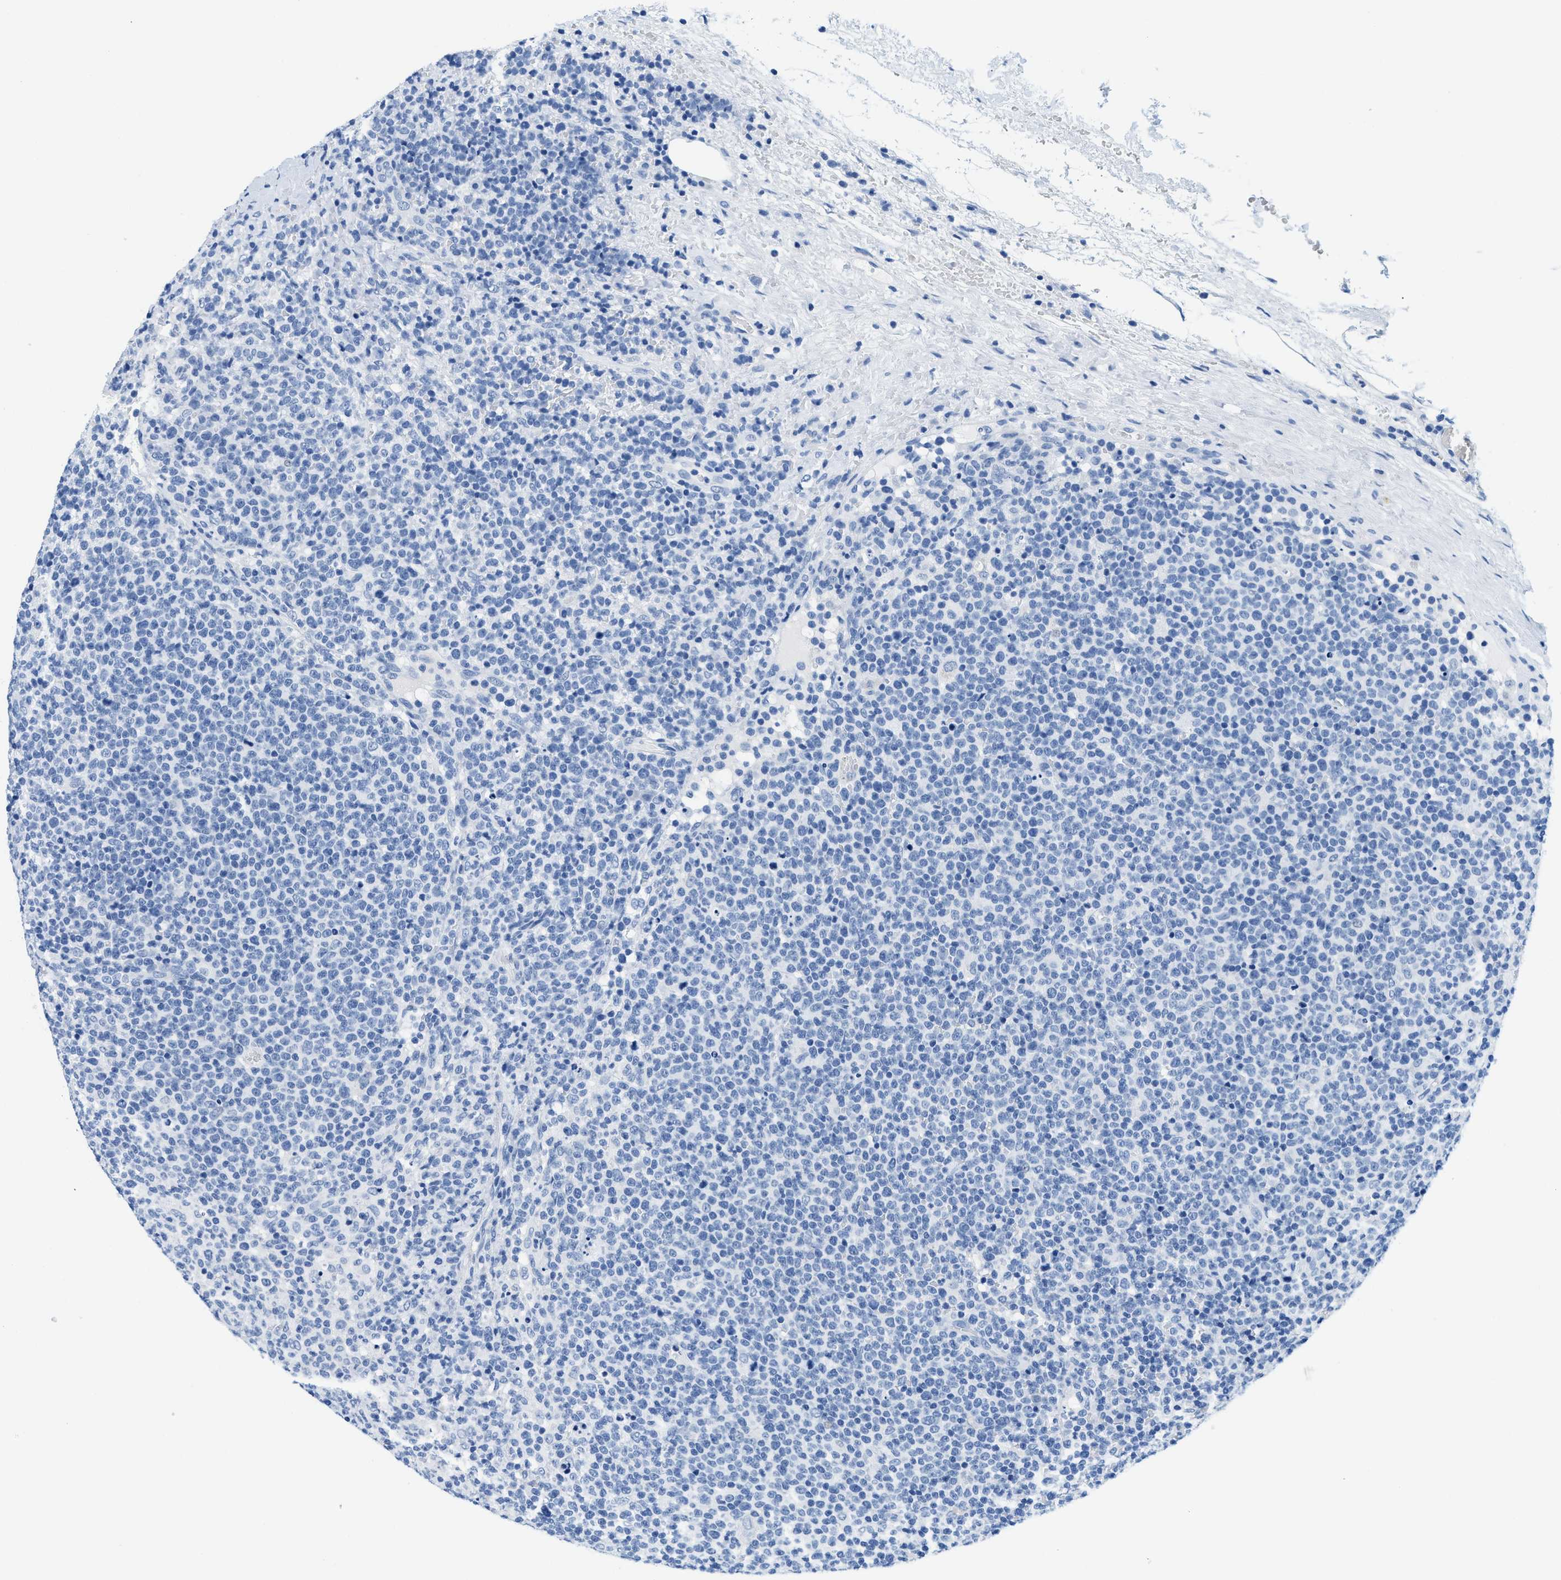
{"staining": {"intensity": "negative", "quantity": "none", "location": "none"}, "tissue": "lymphoma", "cell_type": "Tumor cells", "image_type": "cancer", "snomed": [{"axis": "morphology", "description": "Malignant lymphoma, non-Hodgkin's type, High grade"}, {"axis": "topography", "description": "Lymph node"}], "caption": "This is a micrograph of immunohistochemistry (IHC) staining of lymphoma, which shows no staining in tumor cells. (DAB IHC, high magnification).", "gene": "GSN", "patient": {"sex": "male", "age": 61}}